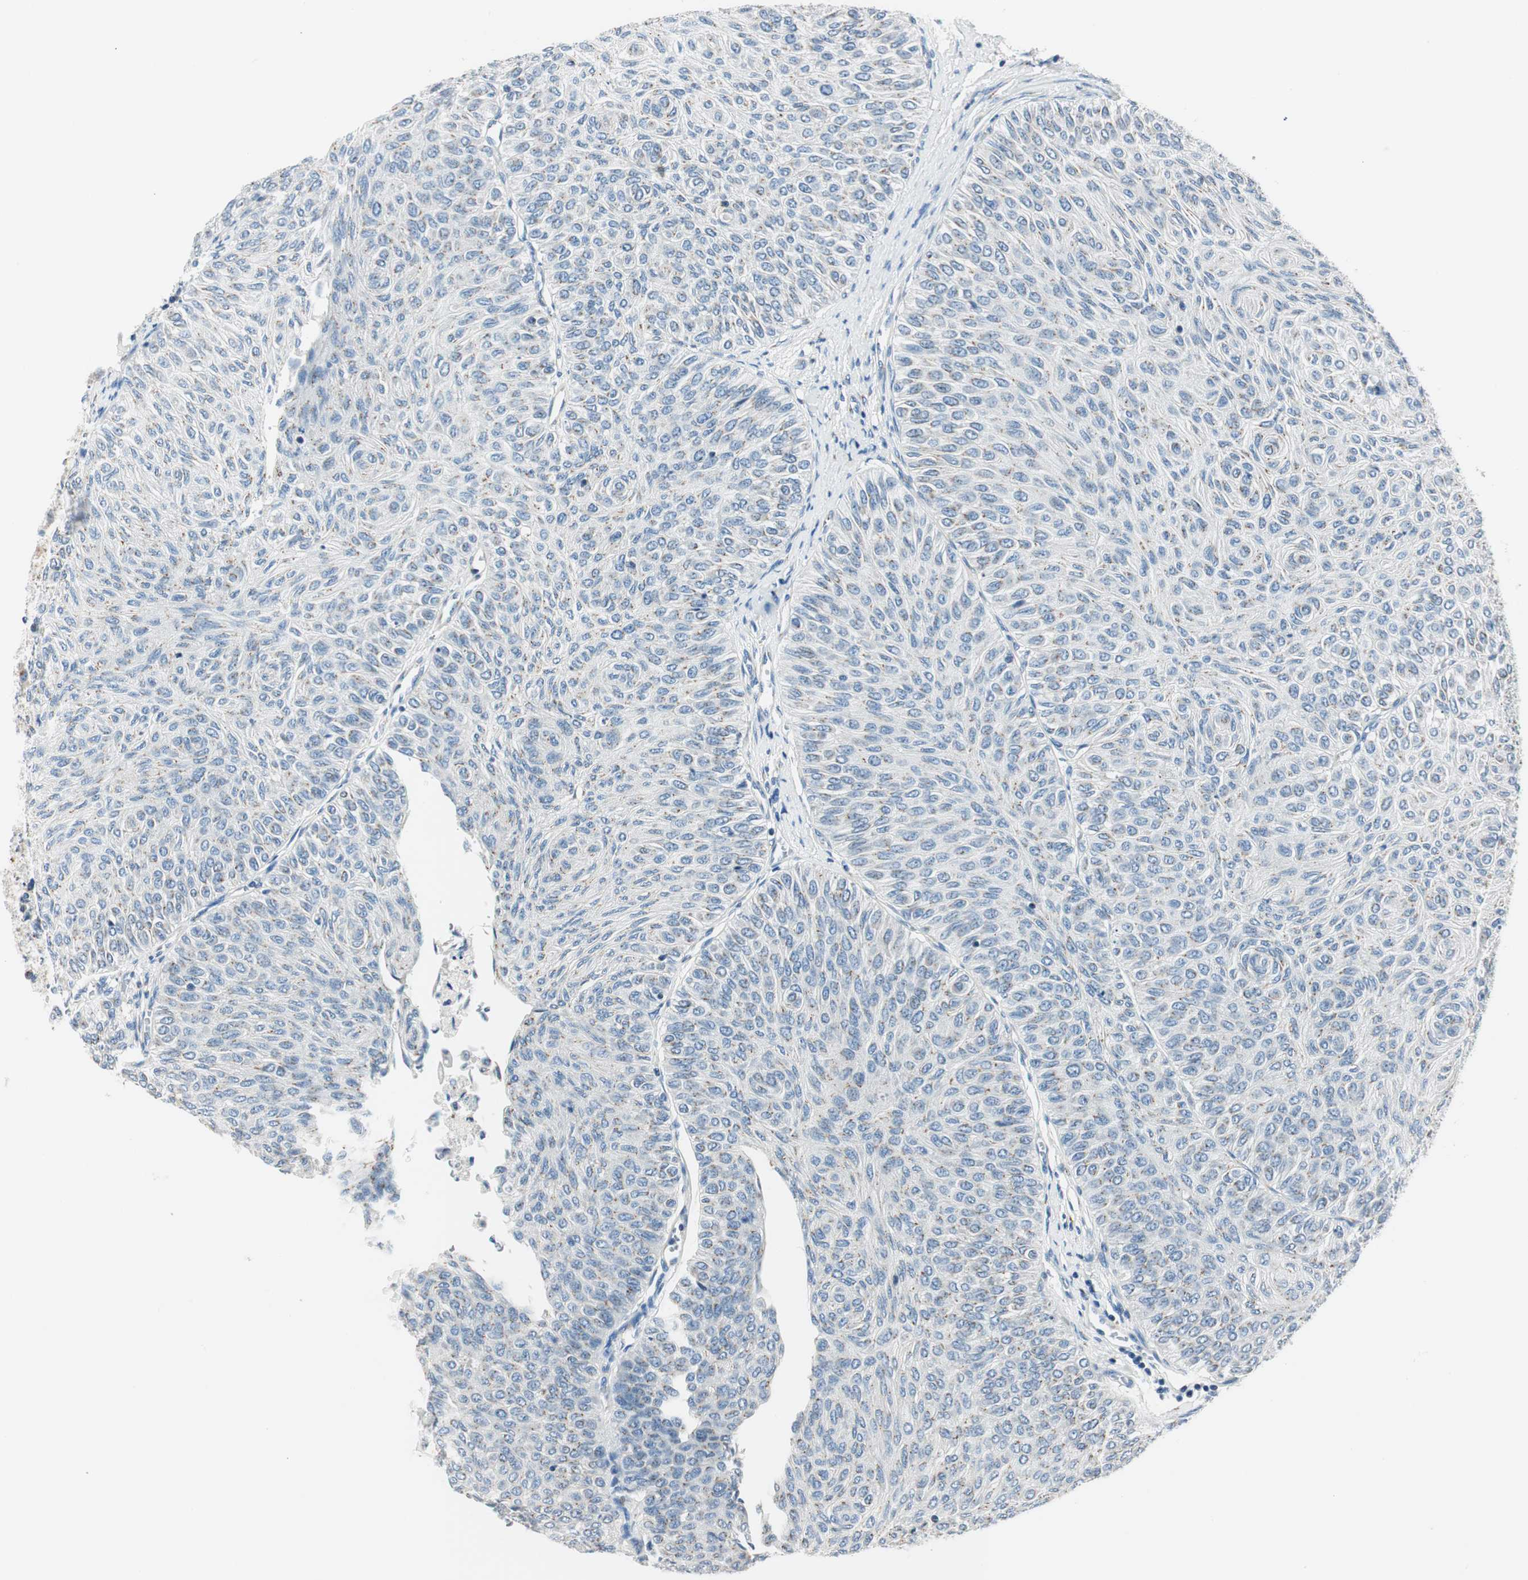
{"staining": {"intensity": "weak", "quantity": "<25%", "location": "cytoplasmic/membranous"}, "tissue": "urothelial cancer", "cell_type": "Tumor cells", "image_type": "cancer", "snomed": [{"axis": "morphology", "description": "Urothelial carcinoma, Low grade"}, {"axis": "topography", "description": "Urinary bladder"}], "caption": "There is no significant staining in tumor cells of urothelial cancer.", "gene": "TMF1", "patient": {"sex": "male", "age": 78}}